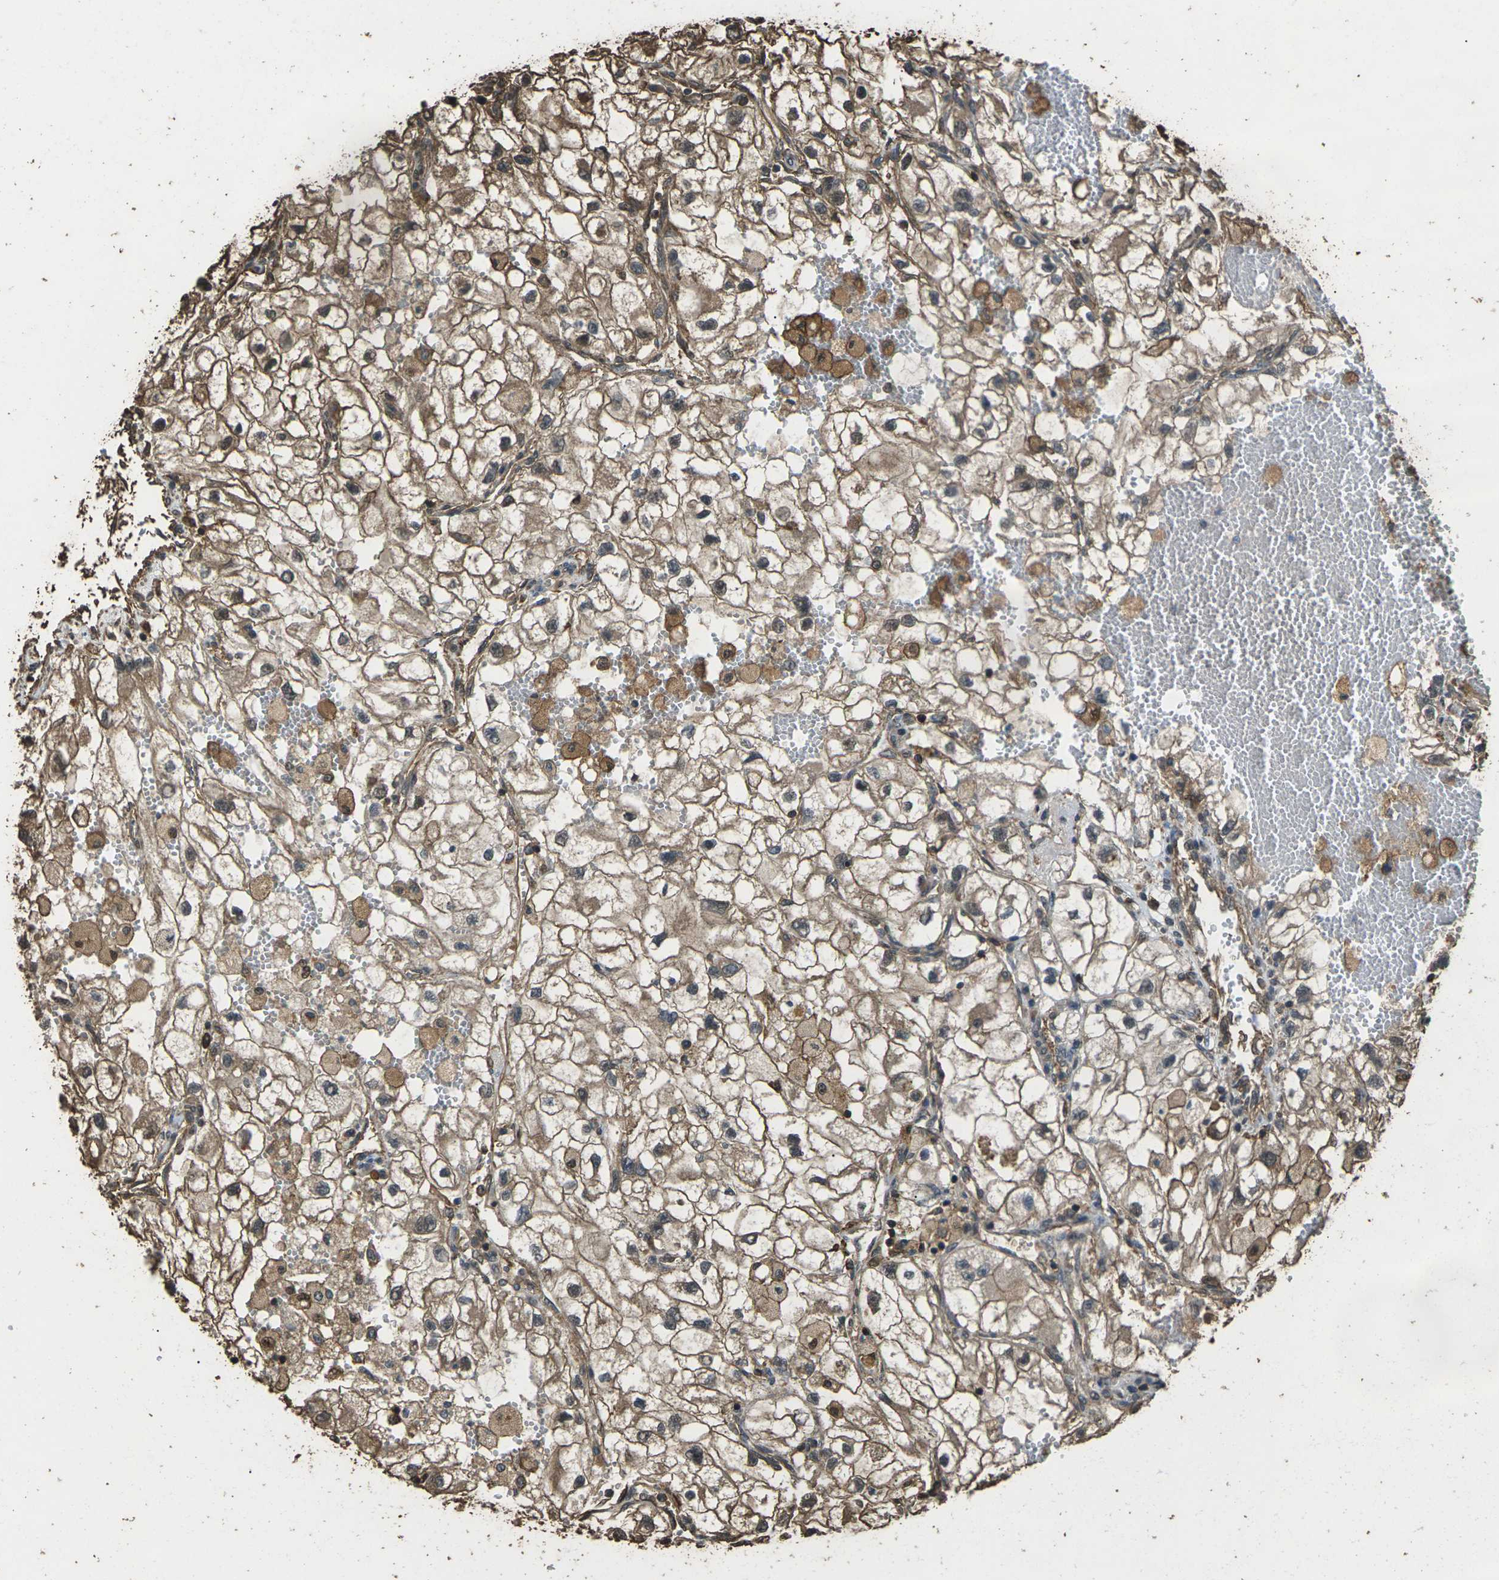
{"staining": {"intensity": "moderate", "quantity": ">75%", "location": "cytoplasmic/membranous"}, "tissue": "renal cancer", "cell_type": "Tumor cells", "image_type": "cancer", "snomed": [{"axis": "morphology", "description": "Adenocarcinoma, NOS"}, {"axis": "topography", "description": "Kidney"}], "caption": "There is medium levels of moderate cytoplasmic/membranous positivity in tumor cells of renal cancer (adenocarcinoma), as demonstrated by immunohistochemical staining (brown color).", "gene": "DHPS", "patient": {"sex": "female", "age": 70}}